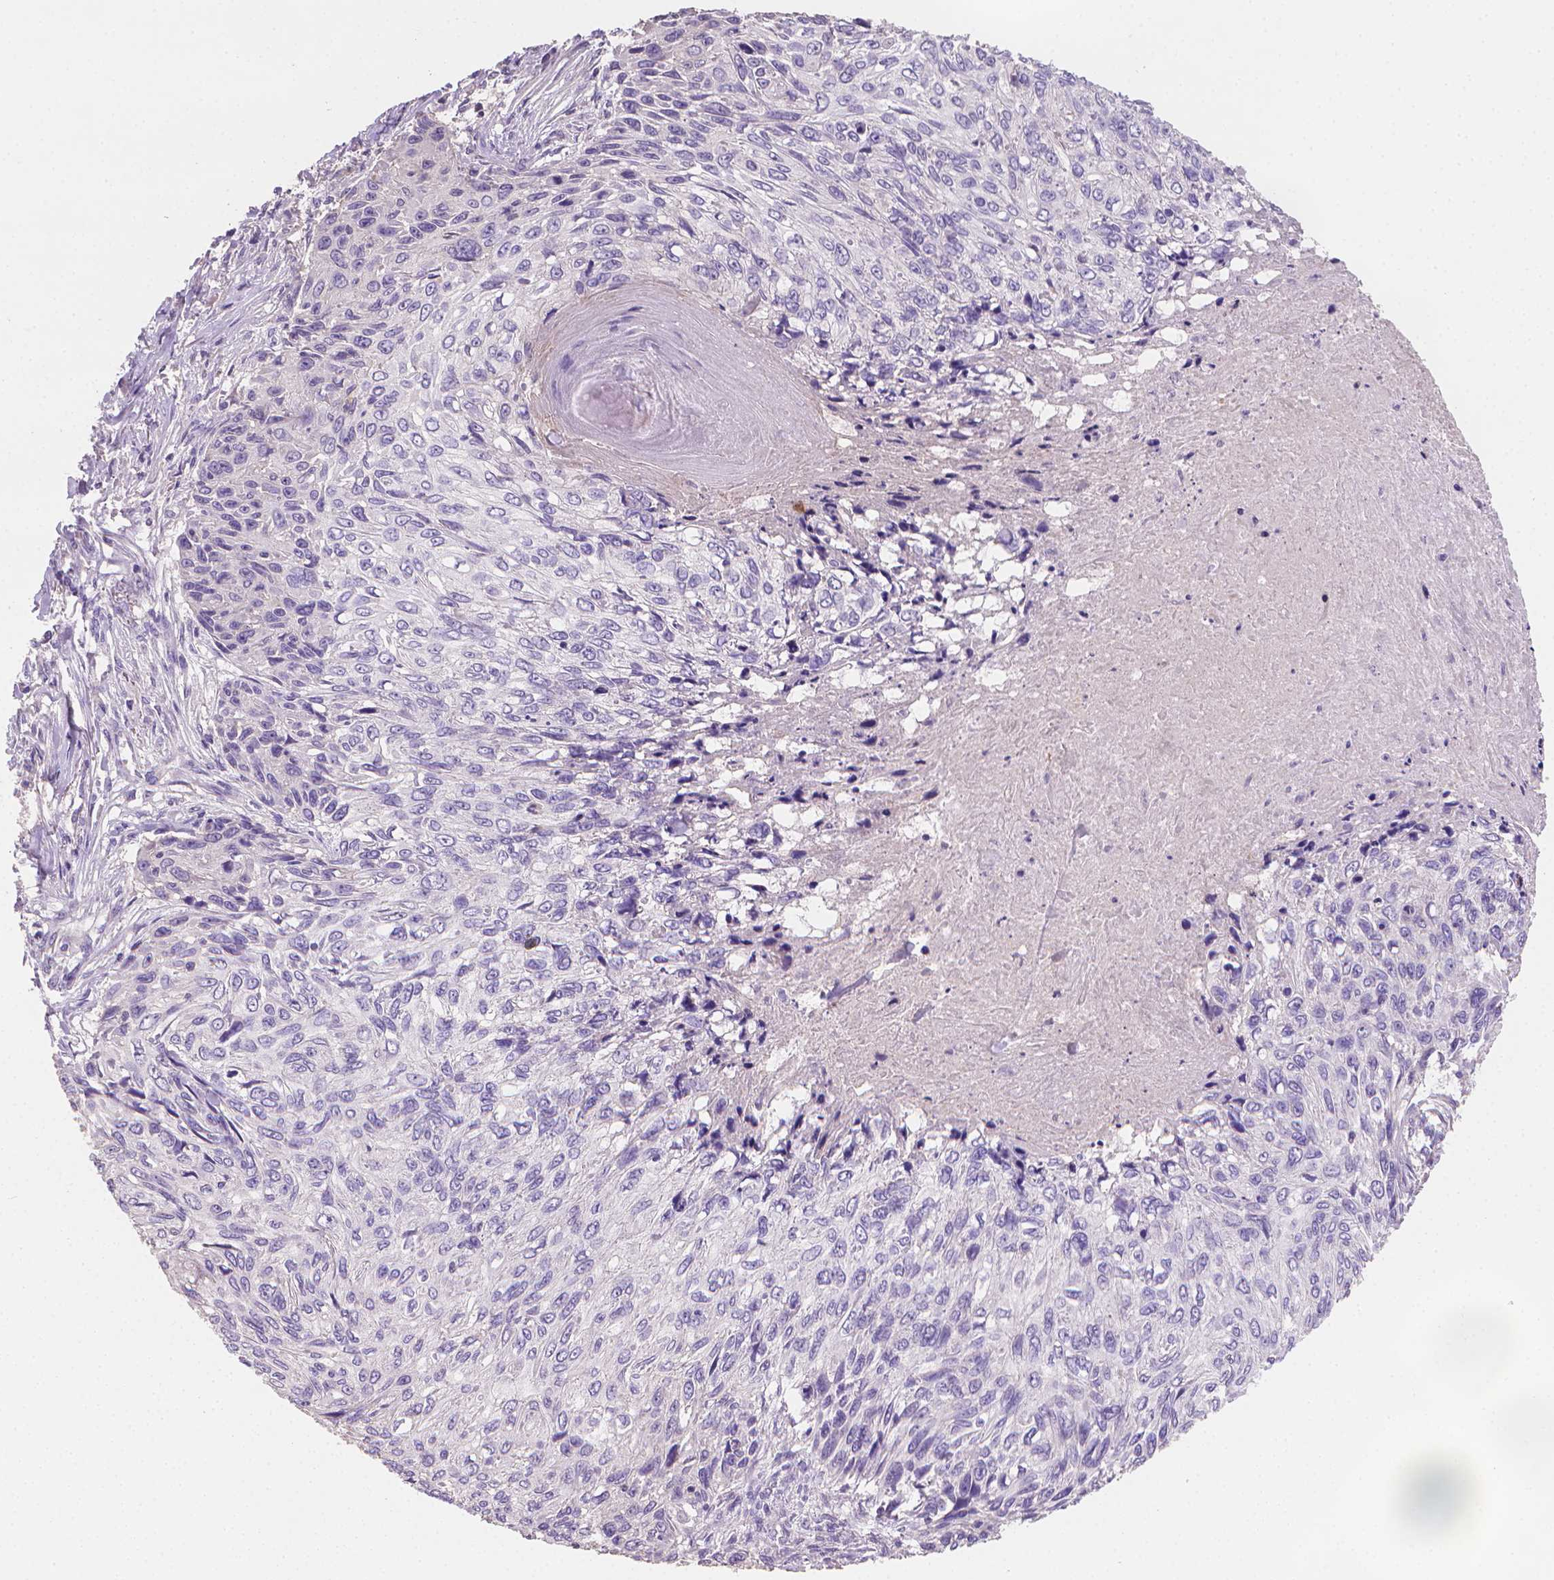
{"staining": {"intensity": "negative", "quantity": "none", "location": "none"}, "tissue": "skin cancer", "cell_type": "Tumor cells", "image_type": "cancer", "snomed": [{"axis": "morphology", "description": "Squamous cell carcinoma, NOS"}, {"axis": "topography", "description": "Skin"}], "caption": "High power microscopy photomicrograph of an immunohistochemistry image of skin cancer (squamous cell carcinoma), revealing no significant positivity in tumor cells. (Brightfield microscopy of DAB (3,3'-diaminobenzidine) immunohistochemistry (IHC) at high magnification).", "gene": "CATIP", "patient": {"sex": "male", "age": 92}}